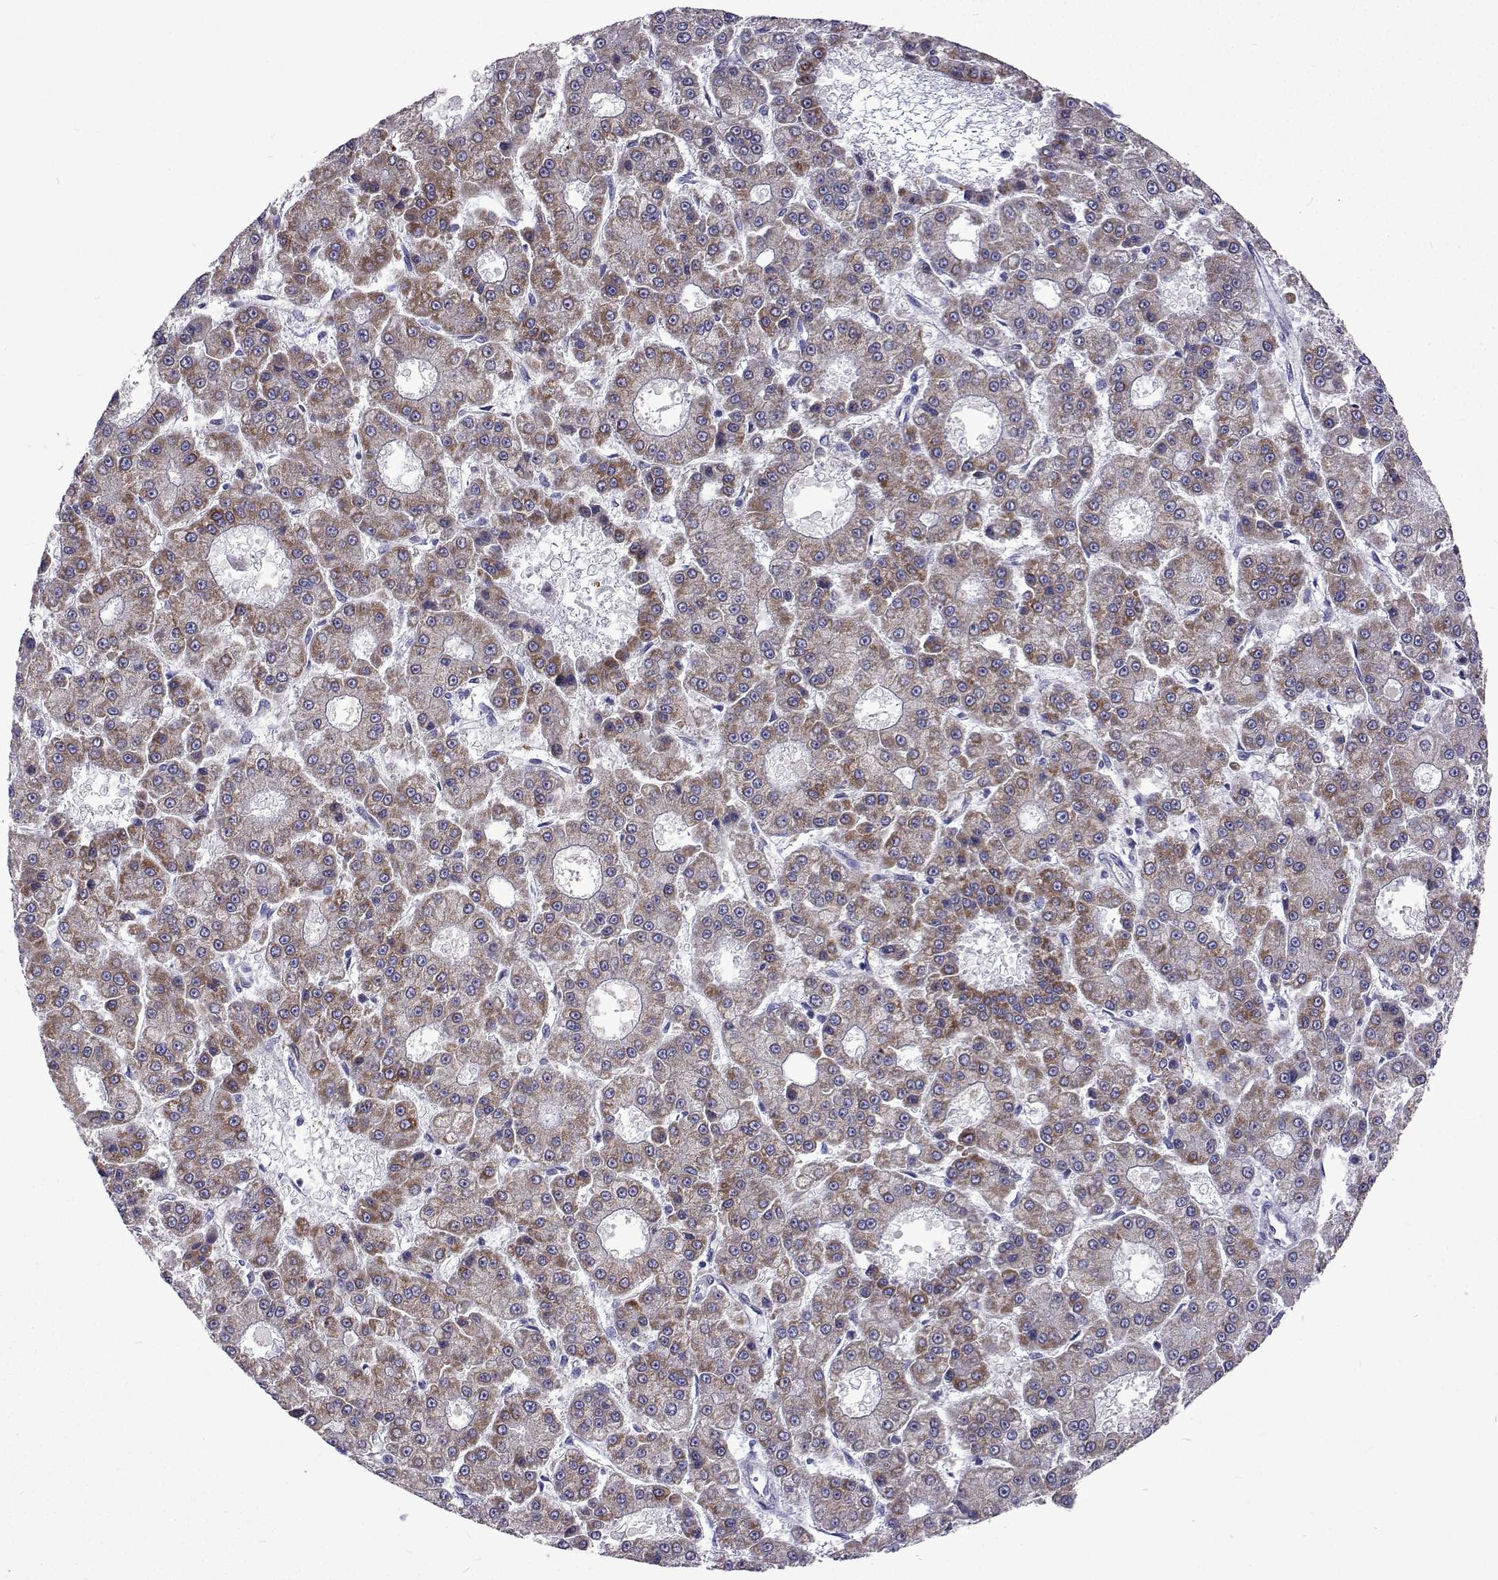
{"staining": {"intensity": "moderate", "quantity": "25%-75%", "location": "cytoplasmic/membranous"}, "tissue": "liver cancer", "cell_type": "Tumor cells", "image_type": "cancer", "snomed": [{"axis": "morphology", "description": "Carcinoma, Hepatocellular, NOS"}, {"axis": "topography", "description": "Liver"}], "caption": "Human liver cancer stained for a protein (brown) displays moderate cytoplasmic/membranous positive expression in approximately 25%-75% of tumor cells.", "gene": "DHTKD1", "patient": {"sex": "male", "age": 70}}